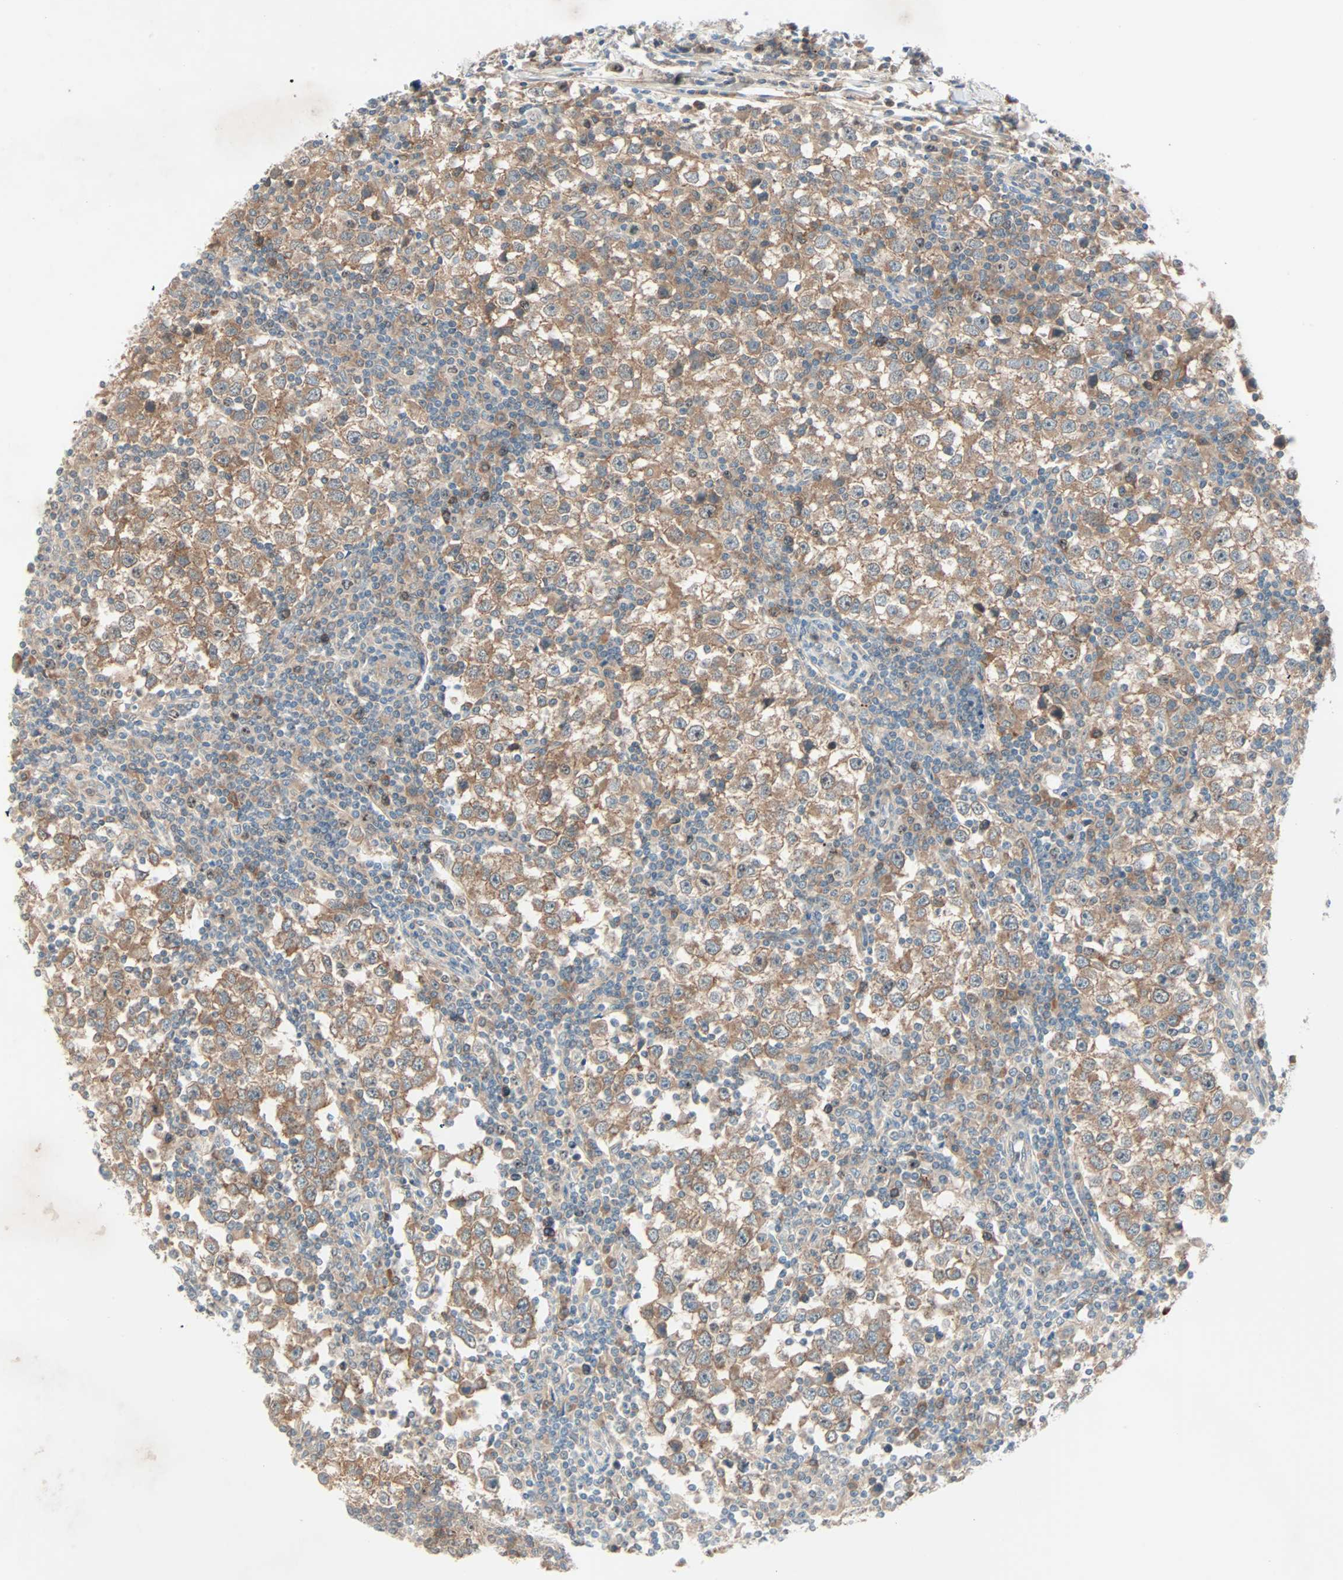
{"staining": {"intensity": "moderate", "quantity": ">75%", "location": "cytoplasmic/membranous"}, "tissue": "testis cancer", "cell_type": "Tumor cells", "image_type": "cancer", "snomed": [{"axis": "morphology", "description": "Seminoma, NOS"}, {"axis": "topography", "description": "Testis"}], "caption": "A brown stain labels moderate cytoplasmic/membranous staining of a protein in seminoma (testis) tumor cells.", "gene": "SMIM8", "patient": {"sex": "male", "age": 65}}